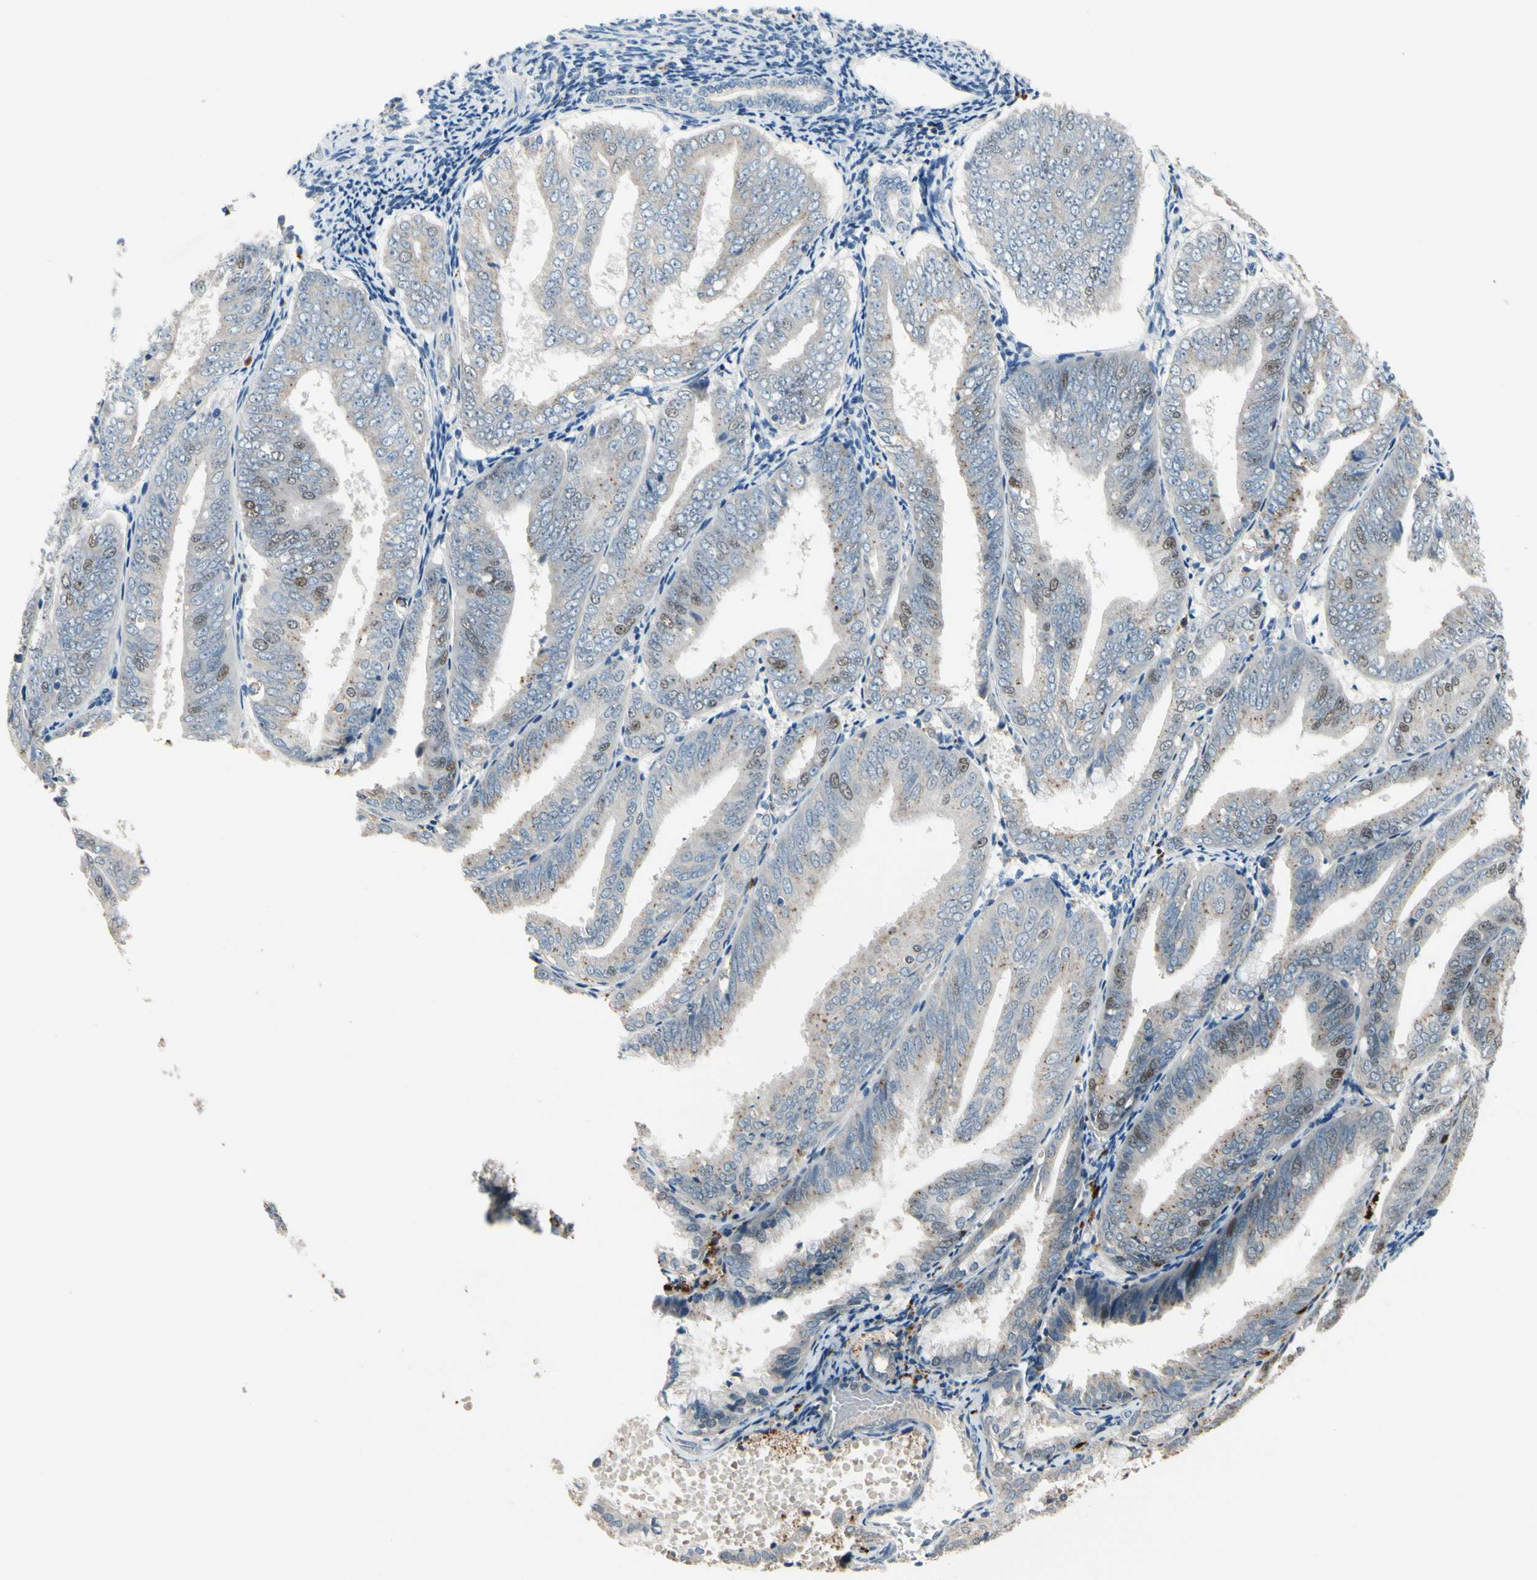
{"staining": {"intensity": "weak", "quantity": "<25%", "location": "nuclear"}, "tissue": "endometrial cancer", "cell_type": "Tumor cells", "image_type": "cancer", "snomed": [{"axis": "morphology", "description": "Adenocarcinoma, NOS"}, {"axis": "topography", "description": "Endometrium"}], "caption": "Immunohistochemical staining of endometrial adenocarcinoma displays no significant expression in tumor cells.", "gene": "ZKSCAN4", "patient": {"sex": "female", "age": 63}}